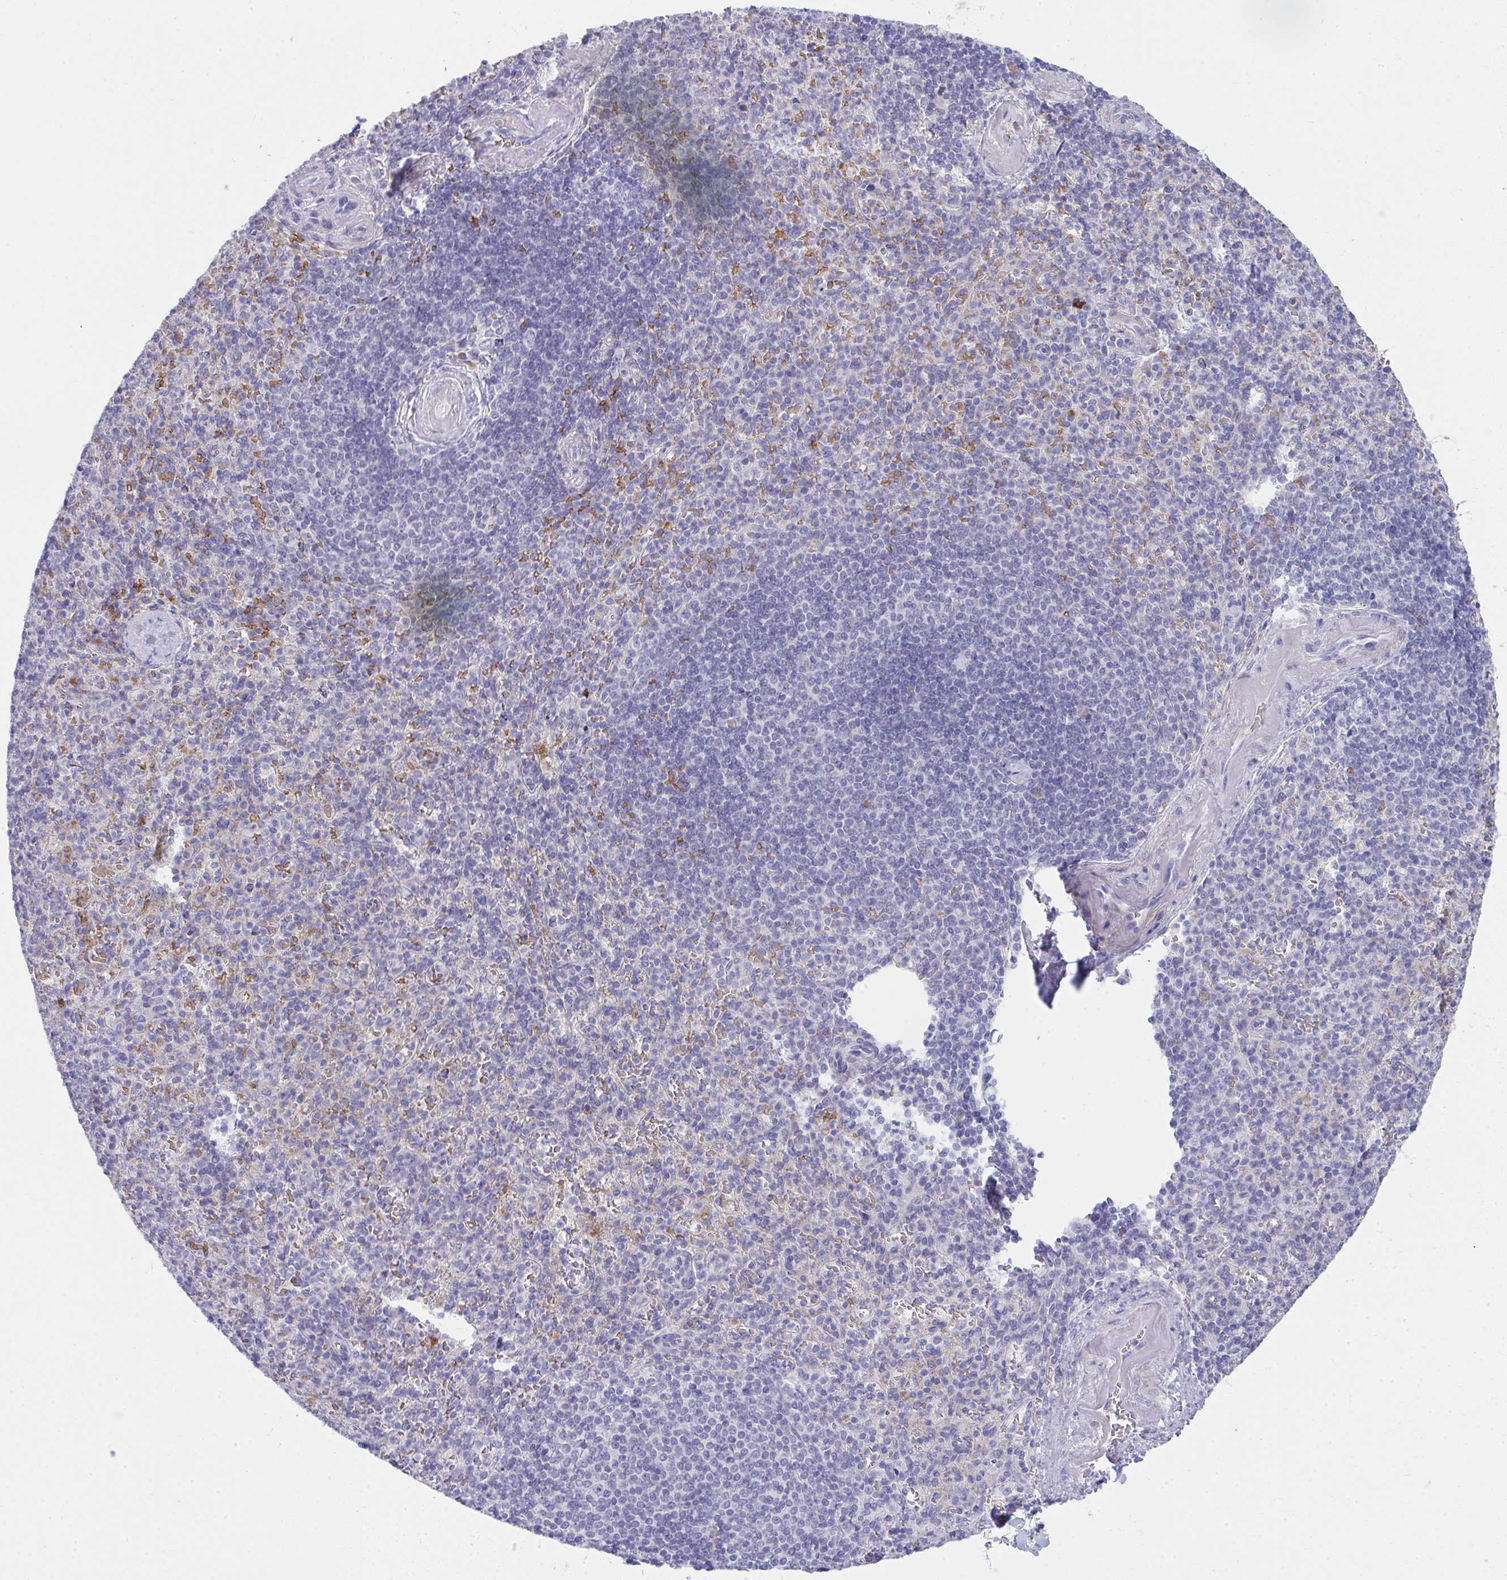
{"staining": {"intensity": "moderate", "quantity": "<25%", "location": "cytoplasmic/membranous"}, "tissue": "spleen", "cell_type": "Cells in red pulp", "image_type": "normal", "snomed": [{"axis": "morphology", "description": "Normal tissue, NOS"}, {"axis": "topography", "description": "Spleen"}], "caption": "Moderate cytoplasmic/membranous expression is present in about <25% of cells in red pulp in unremarkable spleen.", "gene": "SPTB", "patient": {"sex": "female", "age": 74}}